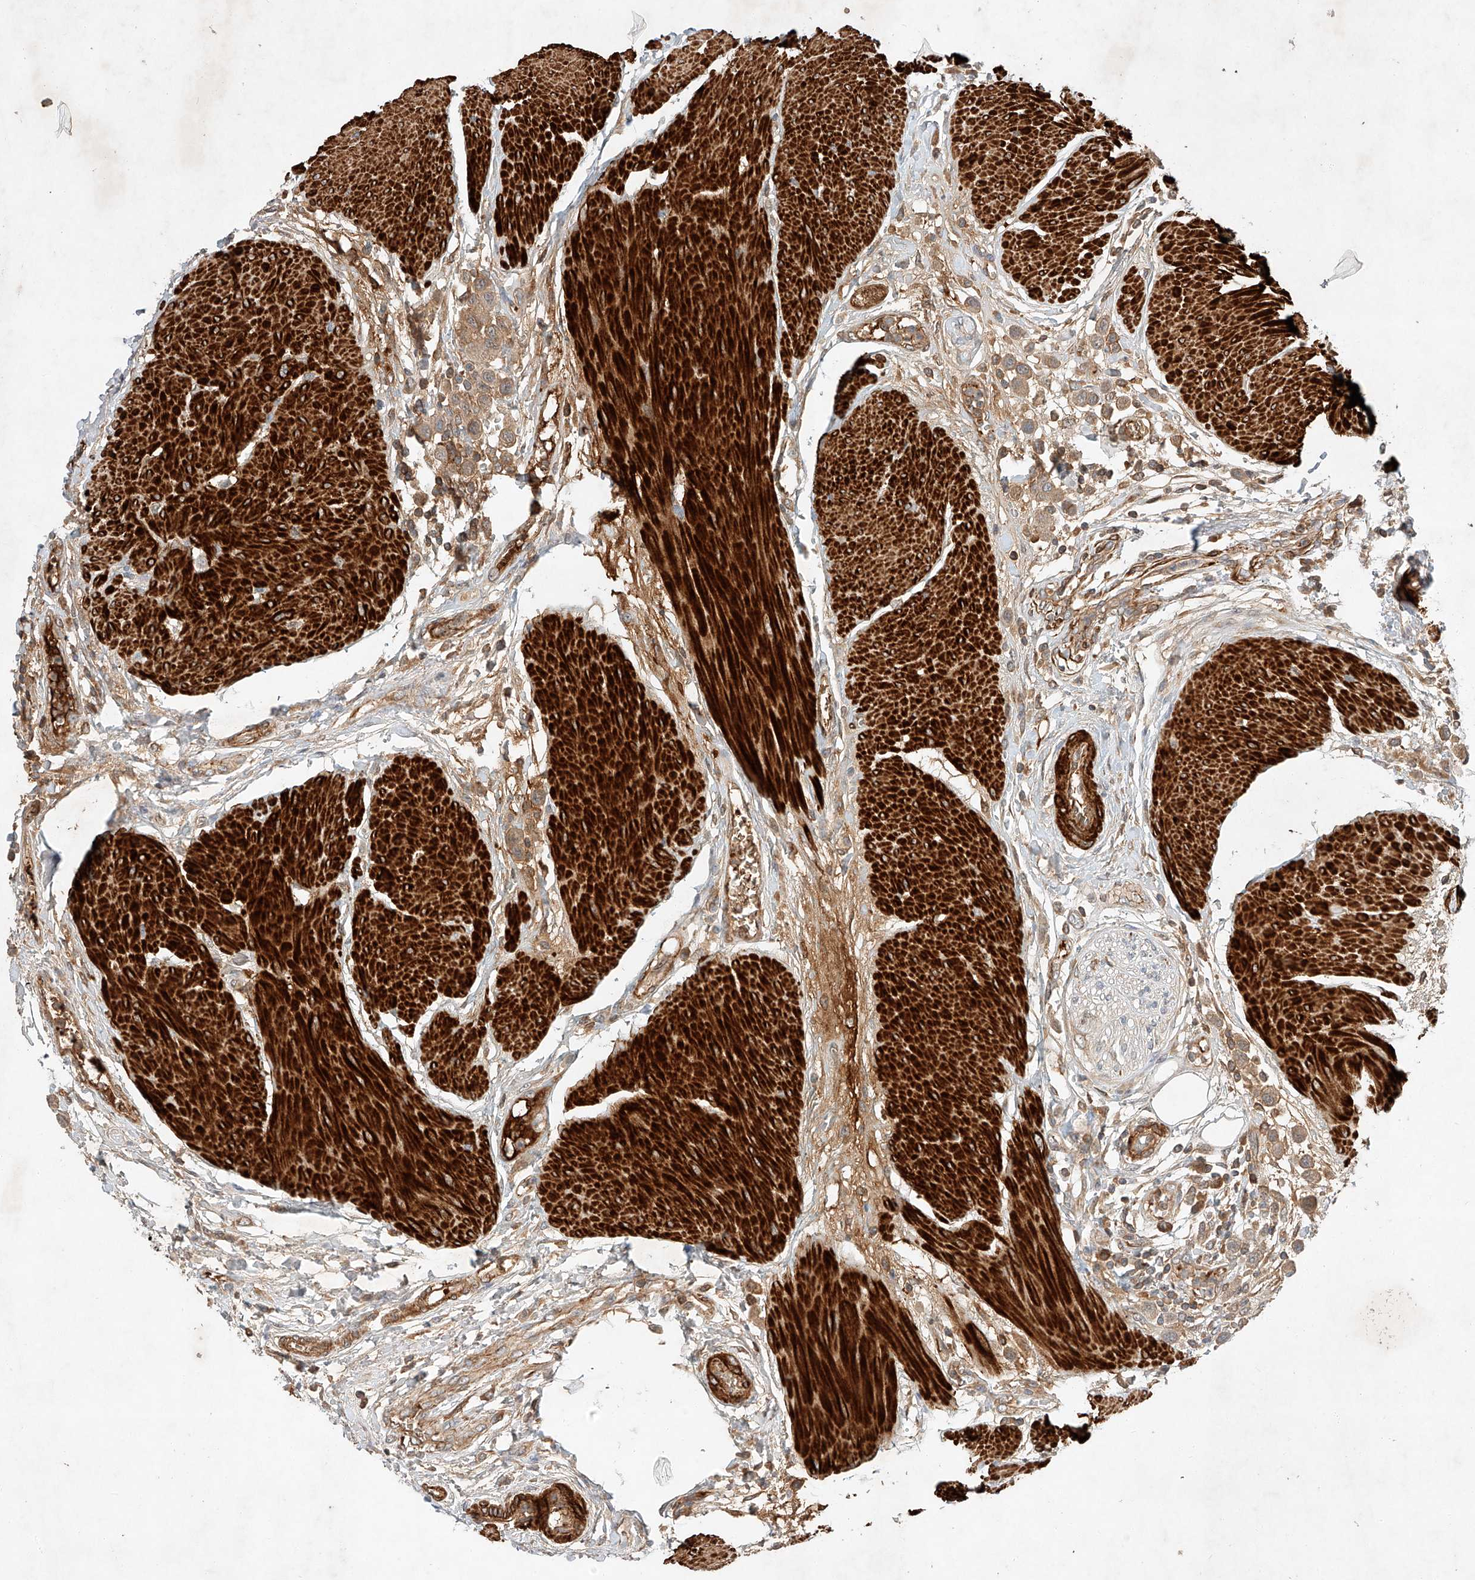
{"staining": {"intensity": "weak", "quantity": ">75%", "location": "cytoplasmic/membranous"}, "tissue": "urothelial cancer", "cell_type": "Tumor cells", "image_type": "cancer", "snomed": [{"axis": "morphology", "description": "Urothelial carcinoma, High grade"}, {"axis": "topography", "description": "Urinary bladder"}], "caption": "Protein staining reveals weak cytoplasmic/membranous expression in about >75% of tumor cells in urothelial carcinoma (high-grade).", "gene": "ARHGAP33", "patient": {"sex": "male", "age": 50}}